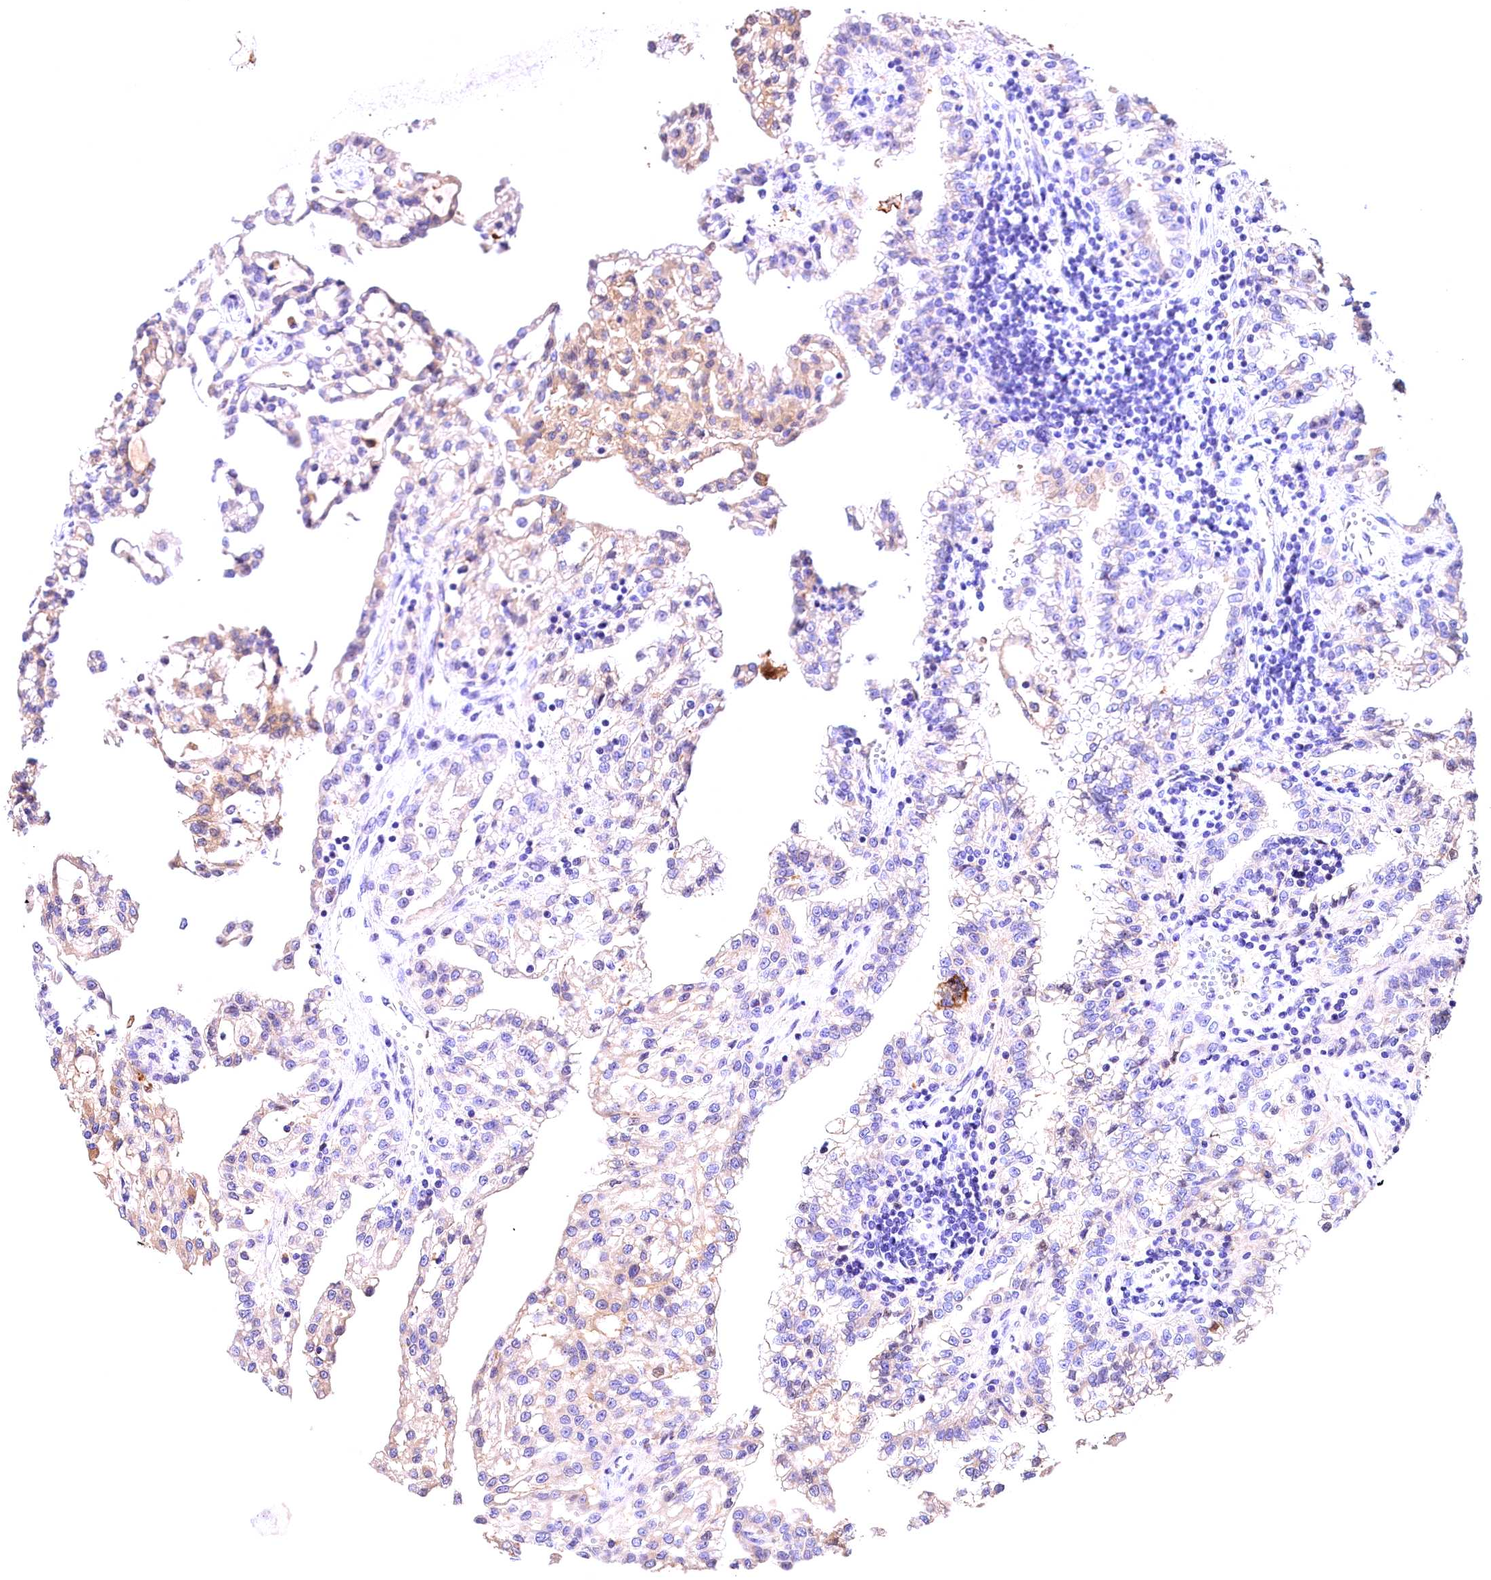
{"staining": {"intensity": "weak", "quantity": "<25%", "location": "cytoplasmic/membranous"}, "tissue": "renal cancer", "cell_type": "Tumor cells", "image_type": "cancer", "snomed": [{"axis": "morphology", "description": "Adenocarcinoma, NOS"}, {"axis": "topography", "description": "Kidney"}], "caption": "Tumor cells show no significant expression in renal cancer (adenocarcinoma).", "gene": "ARMC6", "patient": {"sex": "male", "age": 63}}